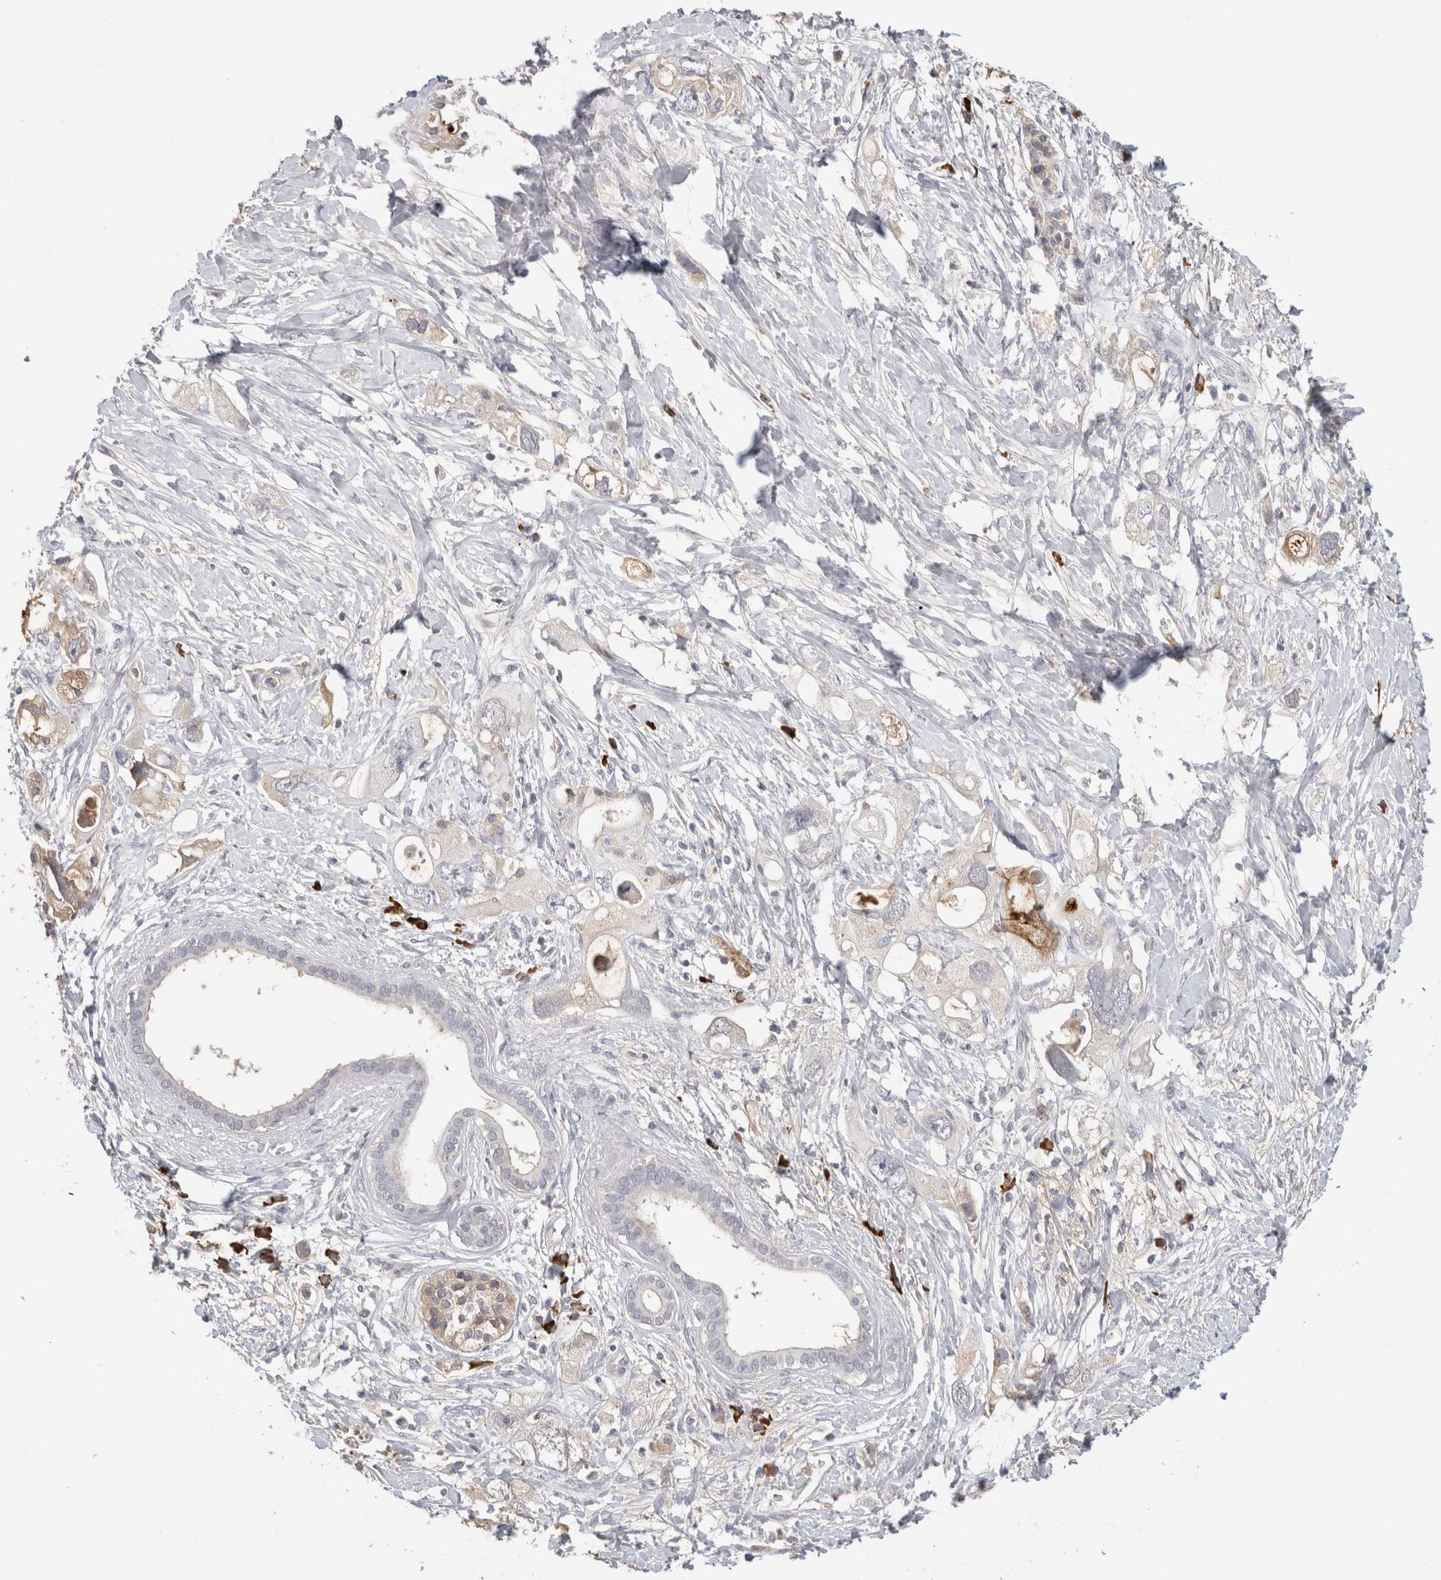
{"staining": {"intensity": "negative", "quantity": "none", "location": "none"}, "tissue": "pancreatic cancer", "cell_type": "Tumor cells", "image_type": "cancer", "snomed": [{"axis": "morphology", "description": "Adenocarcinoma, NOS"}, {"axis": "topography", "description": "Pancreas"}], "caption": "The IHC image has no significant expression in tumor cells of pancreatic adenocarcinoma tissue.", "gene": "PPP3CC", "patient": {"sex": "female", "age": 56}}